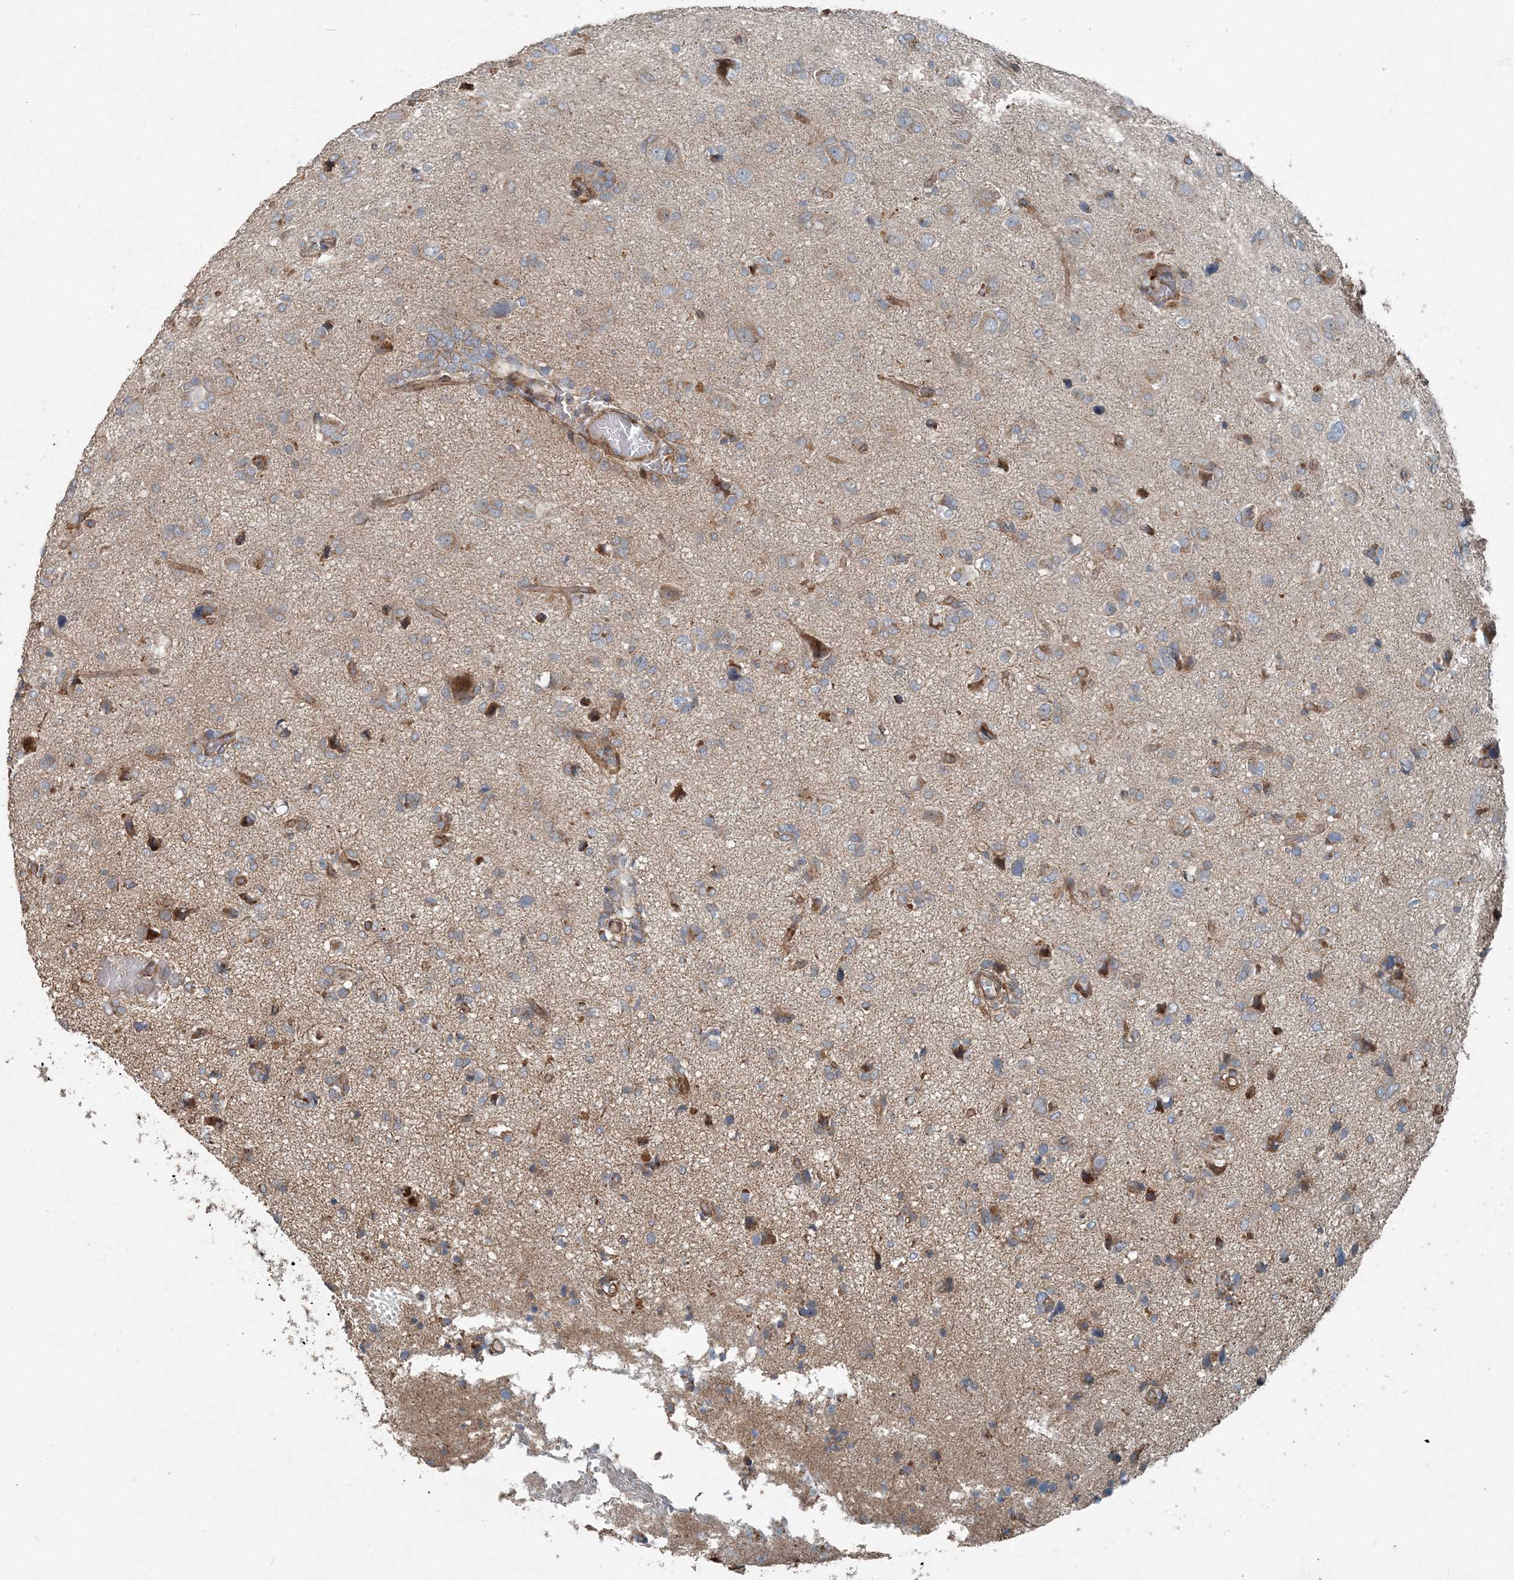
{"staining": {"intensity": "weak", "quantity": ">75%", "location": "cytoplasmic/membranous"}, "tissue": "glioma", "cell_type": "Tumor cells", "image_type": "cancer", "snomed": [{"axis": "morphology", "description": "Glioma, malignant, High grade"}, {"axis": "topography", "description": "Brain"}], "caption": "Immunohistochemical staining of human malignant glioma (high-grade) exhibits weak cytoplasmic/membranous protein expression in about >75% of tumor cells. Immunohistochemistry stains the protein in brown and the nuclei are stained blue.", "gene": "INTU", "patient": {"sex": "female", "age": 59}}